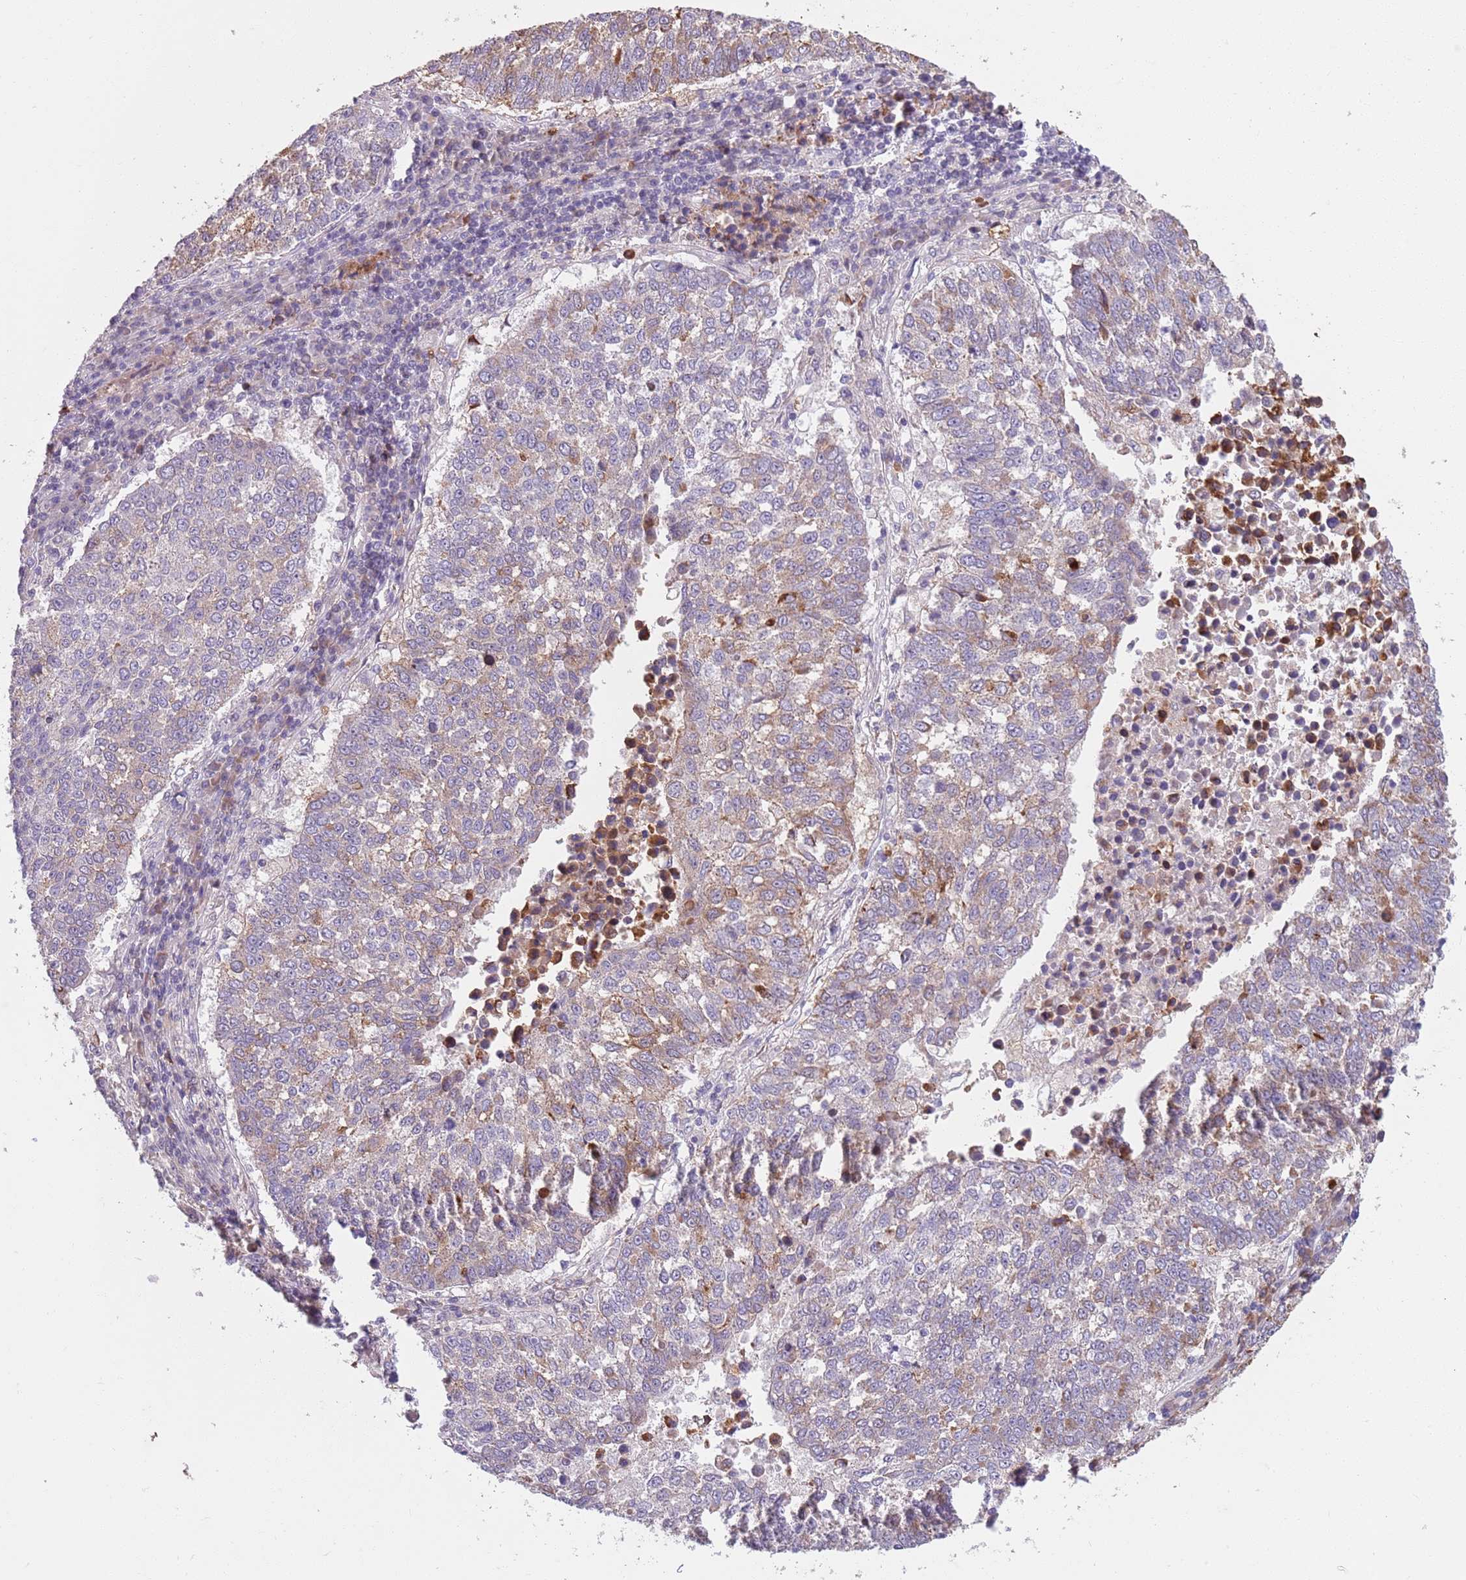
{"staining": {"intensity": "moderate", "quantity": "<25%", "location": "cytoplasmic/membranous"}, "tissue": "lung cancer", "cell_type": "Tumor cells", "image_type": "cancer", "snomed": [{"axis": "morphology", "description": "Squamous cell carcinoma, NOS"}, {"axis": "topography", "description": "Lung"}], "caption": "Lung squamous cell carcinoma stained with a protein marker demonstrates moderate staining in tumor cells.", "gene": "JAML", "patient": {"sex": "male", "age": 73}}